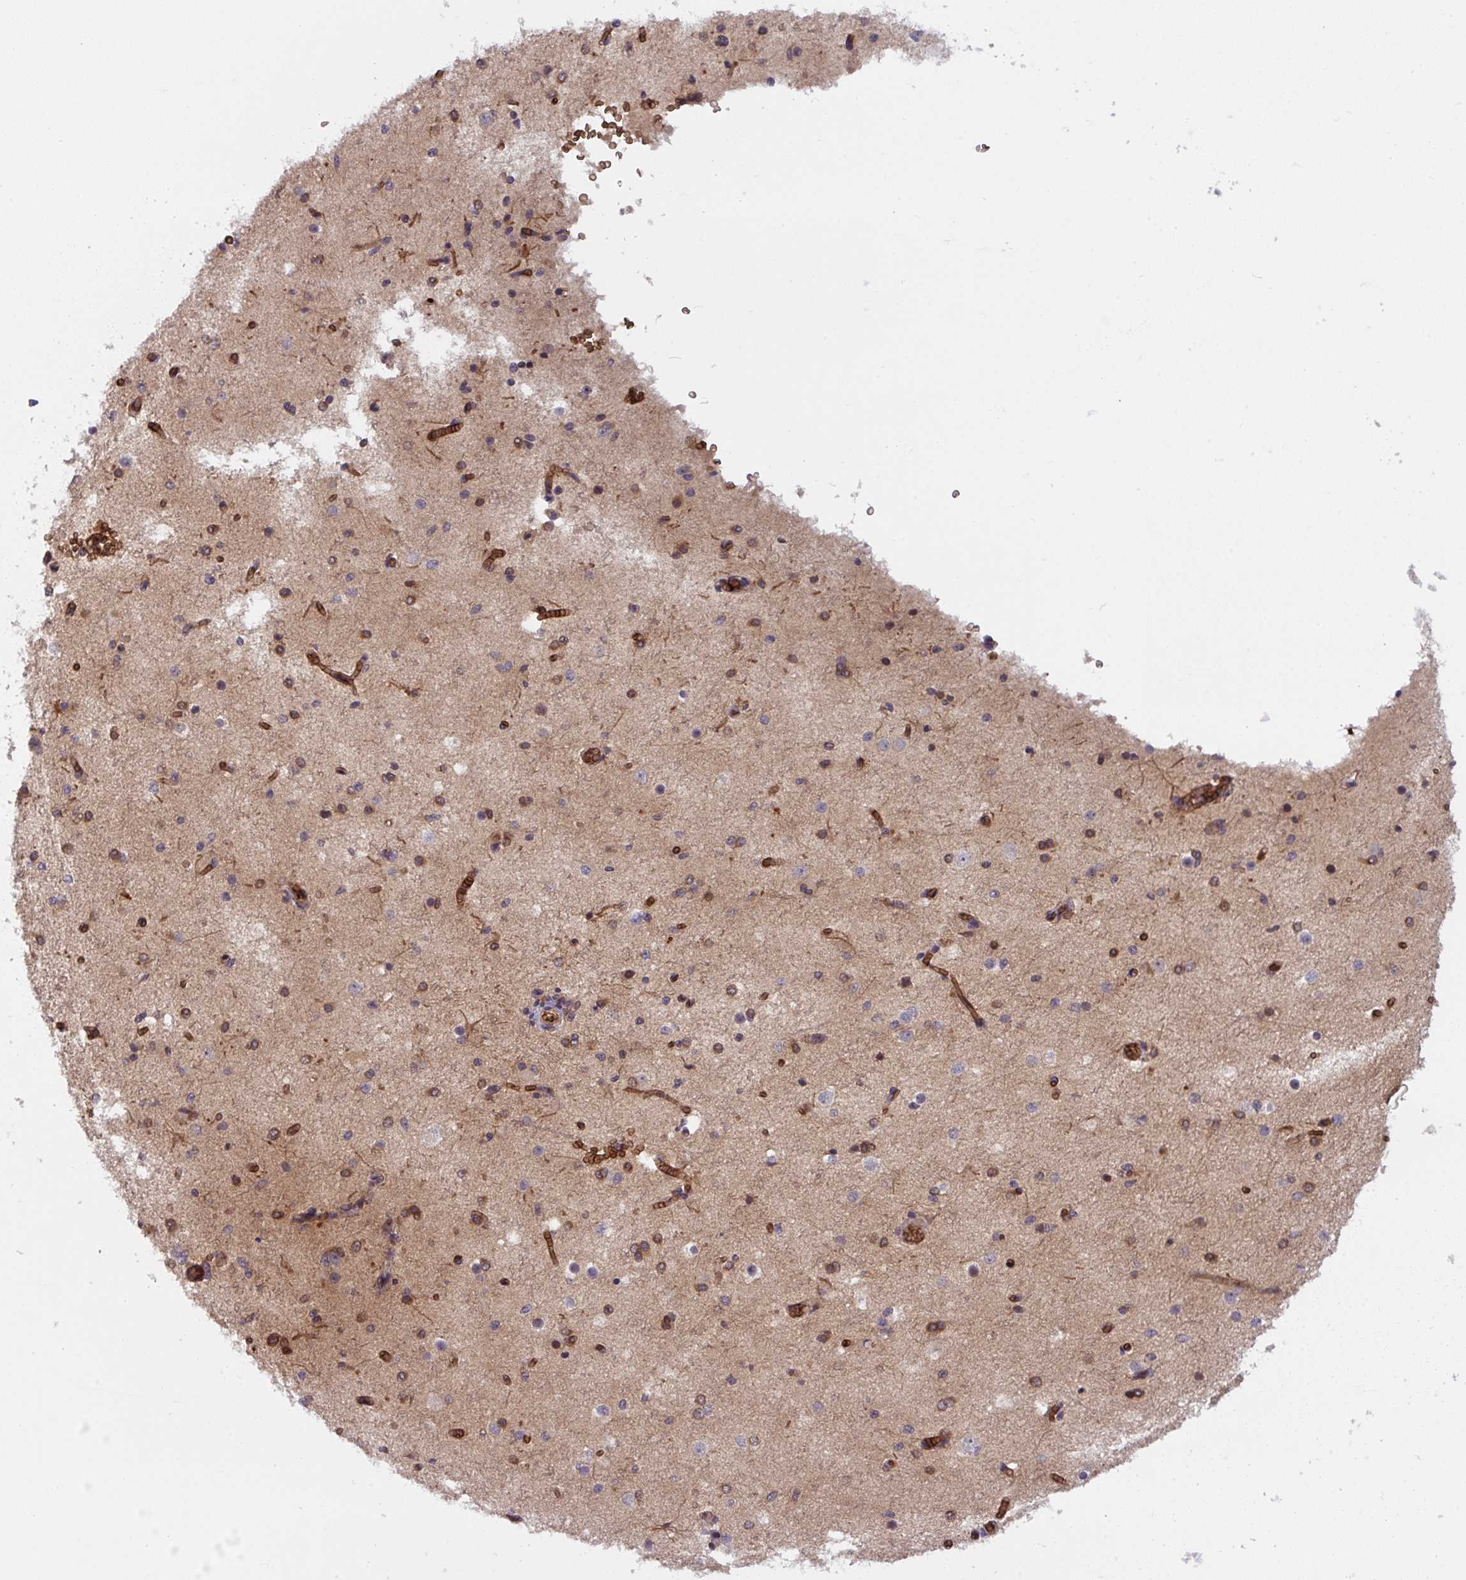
{"staining": {"intensity": "strong", "quantity": ">75%", "location": "cytoplasmic/membranous"}, "tissue": "cerebral cortex", "cell_type": "Endothelial cells", "image_type": "normal", "snomed": [{"axis": "morphology", "description": "Normal tissue, NOS"}, {"axis": "morphology", "description": "Inflammation, NOS"}, {"axis": "topography", "description": "Cerebral cortex"}], "caption": "Strong cytoplasmic/membranous staining is seen in about >75% of endothelial cells in benign cerebral cortex.", "gene": "APOBEC3D", "patient": {"sex": "male", "age": 6}}